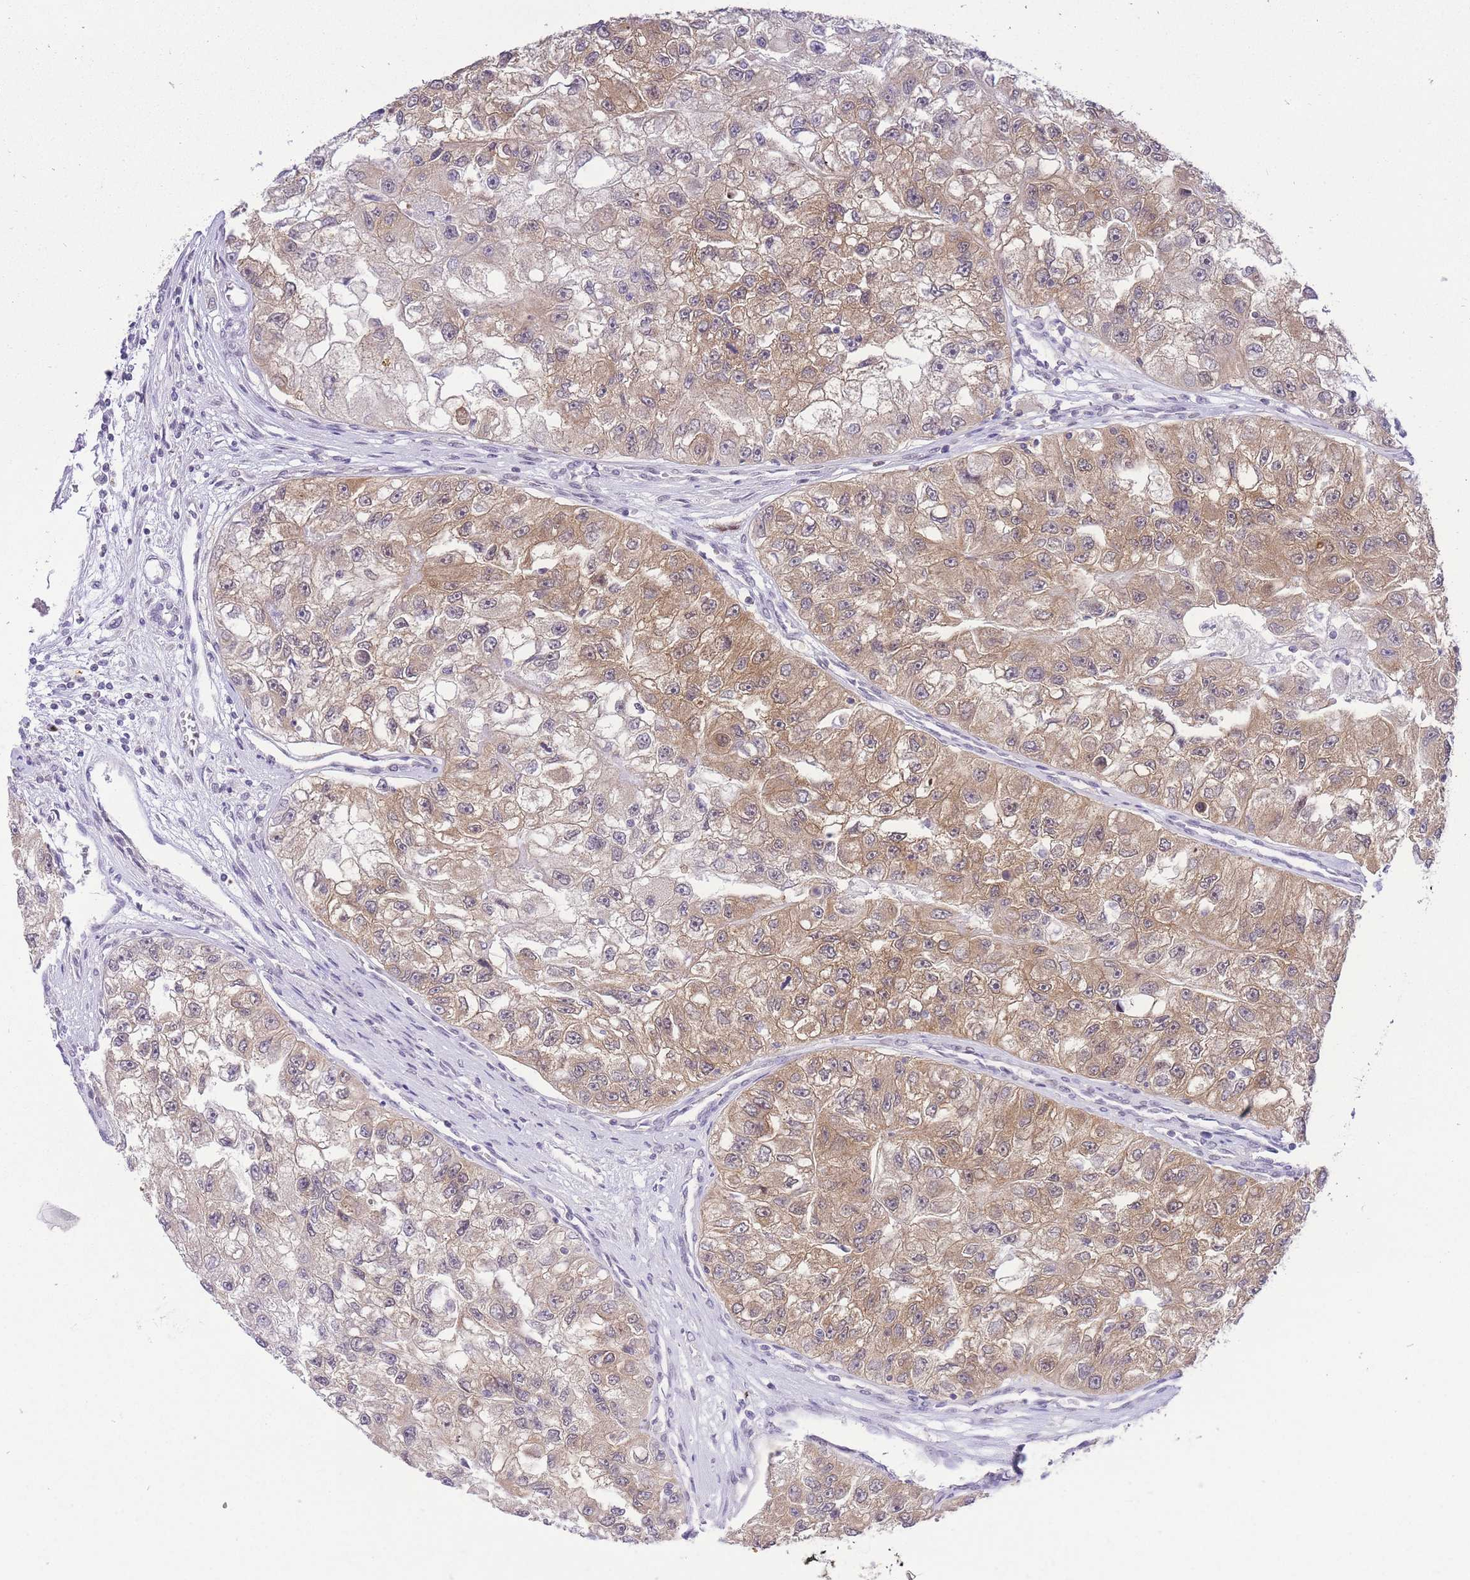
{"staining": {"intensity": "moderate", "quantity": "25%-75%", "location": "cytoplasmic/membranous"}, "tissue": "renal cancer", "cell_type": "Tumor cells", "image_type": "cancer", "snomed": [{"axis": "morphology", "description": "Adenocarcinoma, NOS"}, {"axis": "topography", "description": "Kidney"}], "caption": "An image showing moderate cytoplasmic/membranous expression in about 25%-75% of tumor cells in adenocarcinoma (renal), as visualized by brown immunohistochemical staining.", "gene": "STK39", "patient": {"sex": "male", "age": 63}}